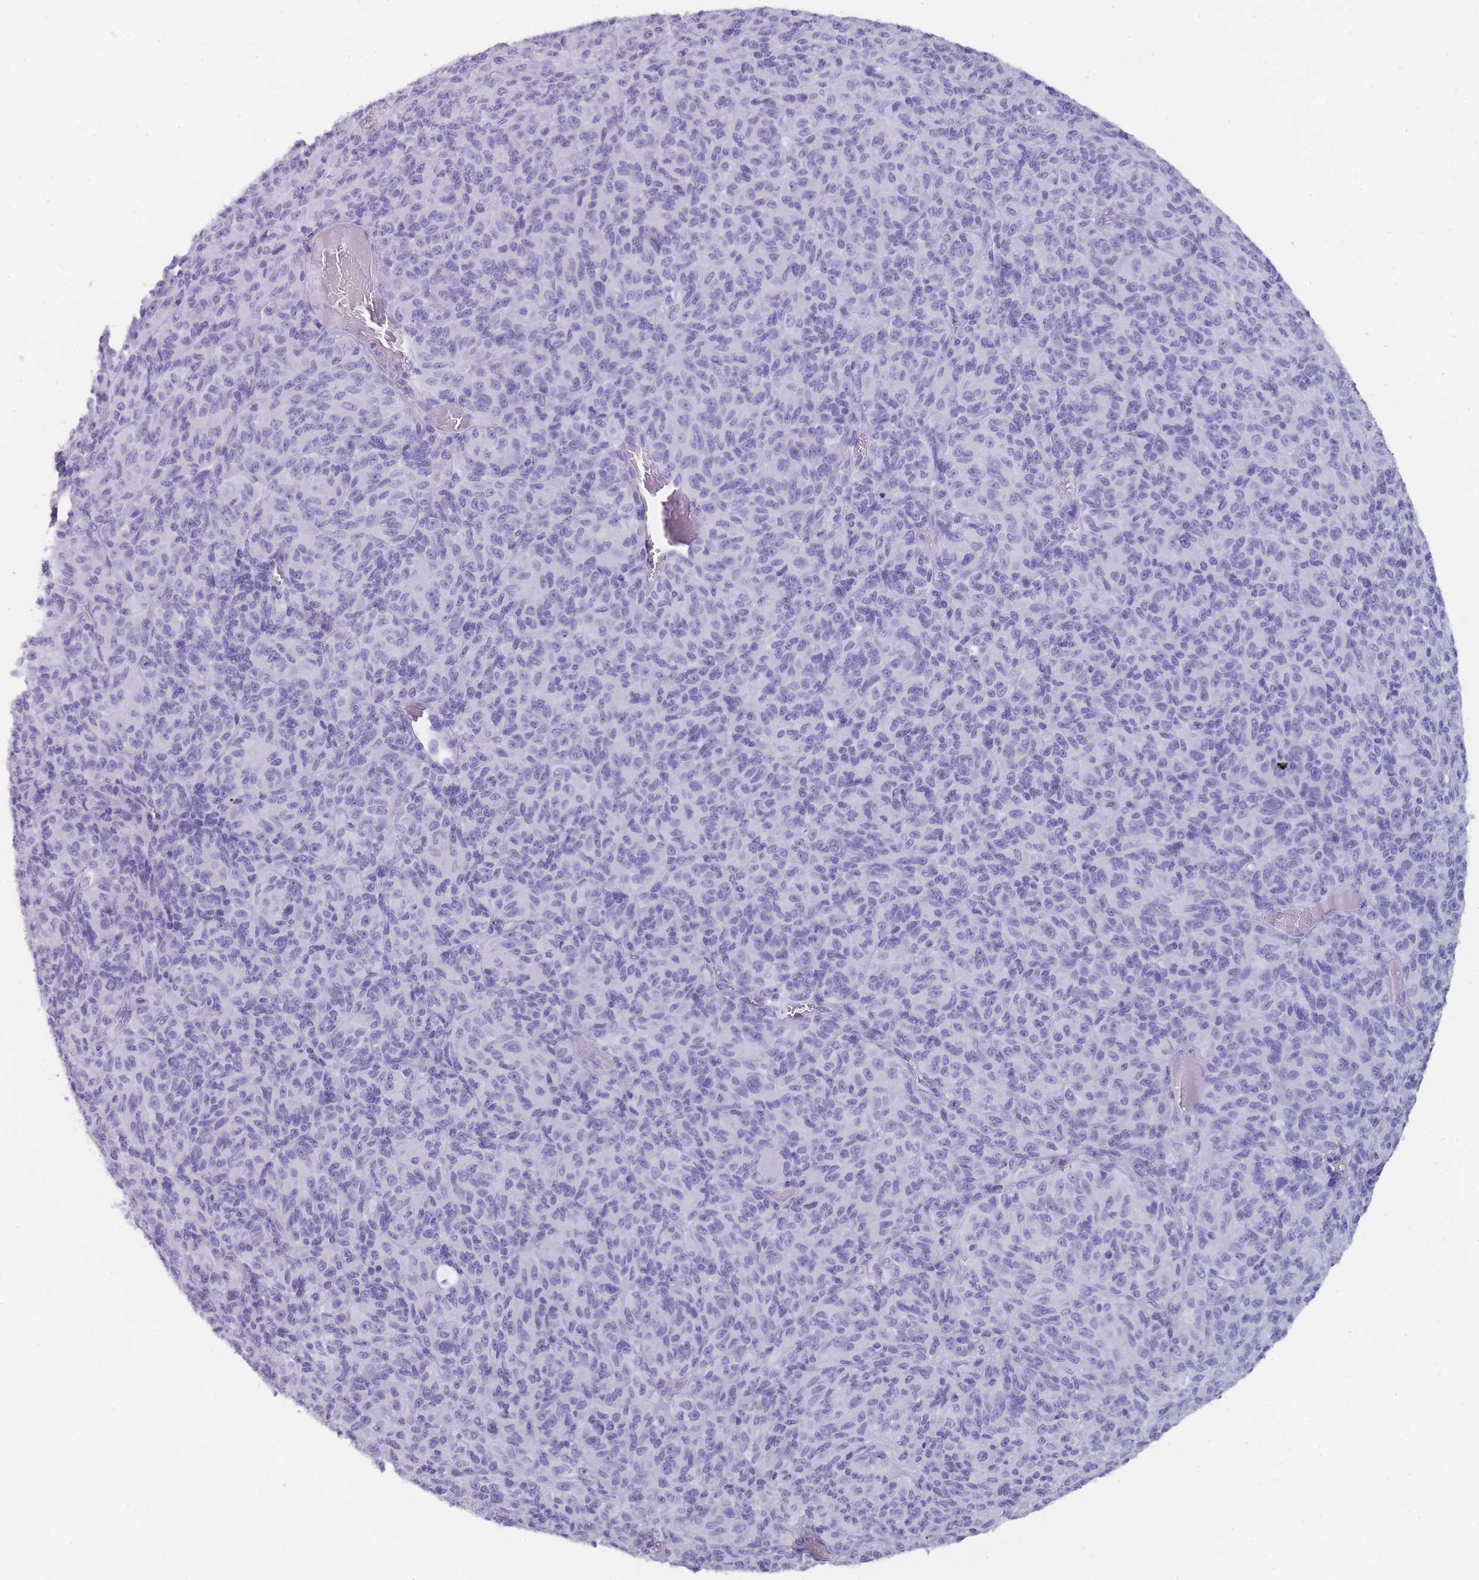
{"staining": {"intensity": "negative", "quantity": "none", "location": "none"}, "tissue": "melanoma", "cell_type": "Tumor cells", "image_type": "cancer", "snomed": [{"axis": "morphology", "description": "Malignant melanoma, Metastatic site"}, {"axis": "topography", "description": "Brain"}], "caption": "DAB (3,3'-diaminobenzidine) immunohistochemical staining of human melanoma exhibits no significant expression in tumor cells.", "gene": "TCP11", "patient": {"sex": "female", "age": 56}}